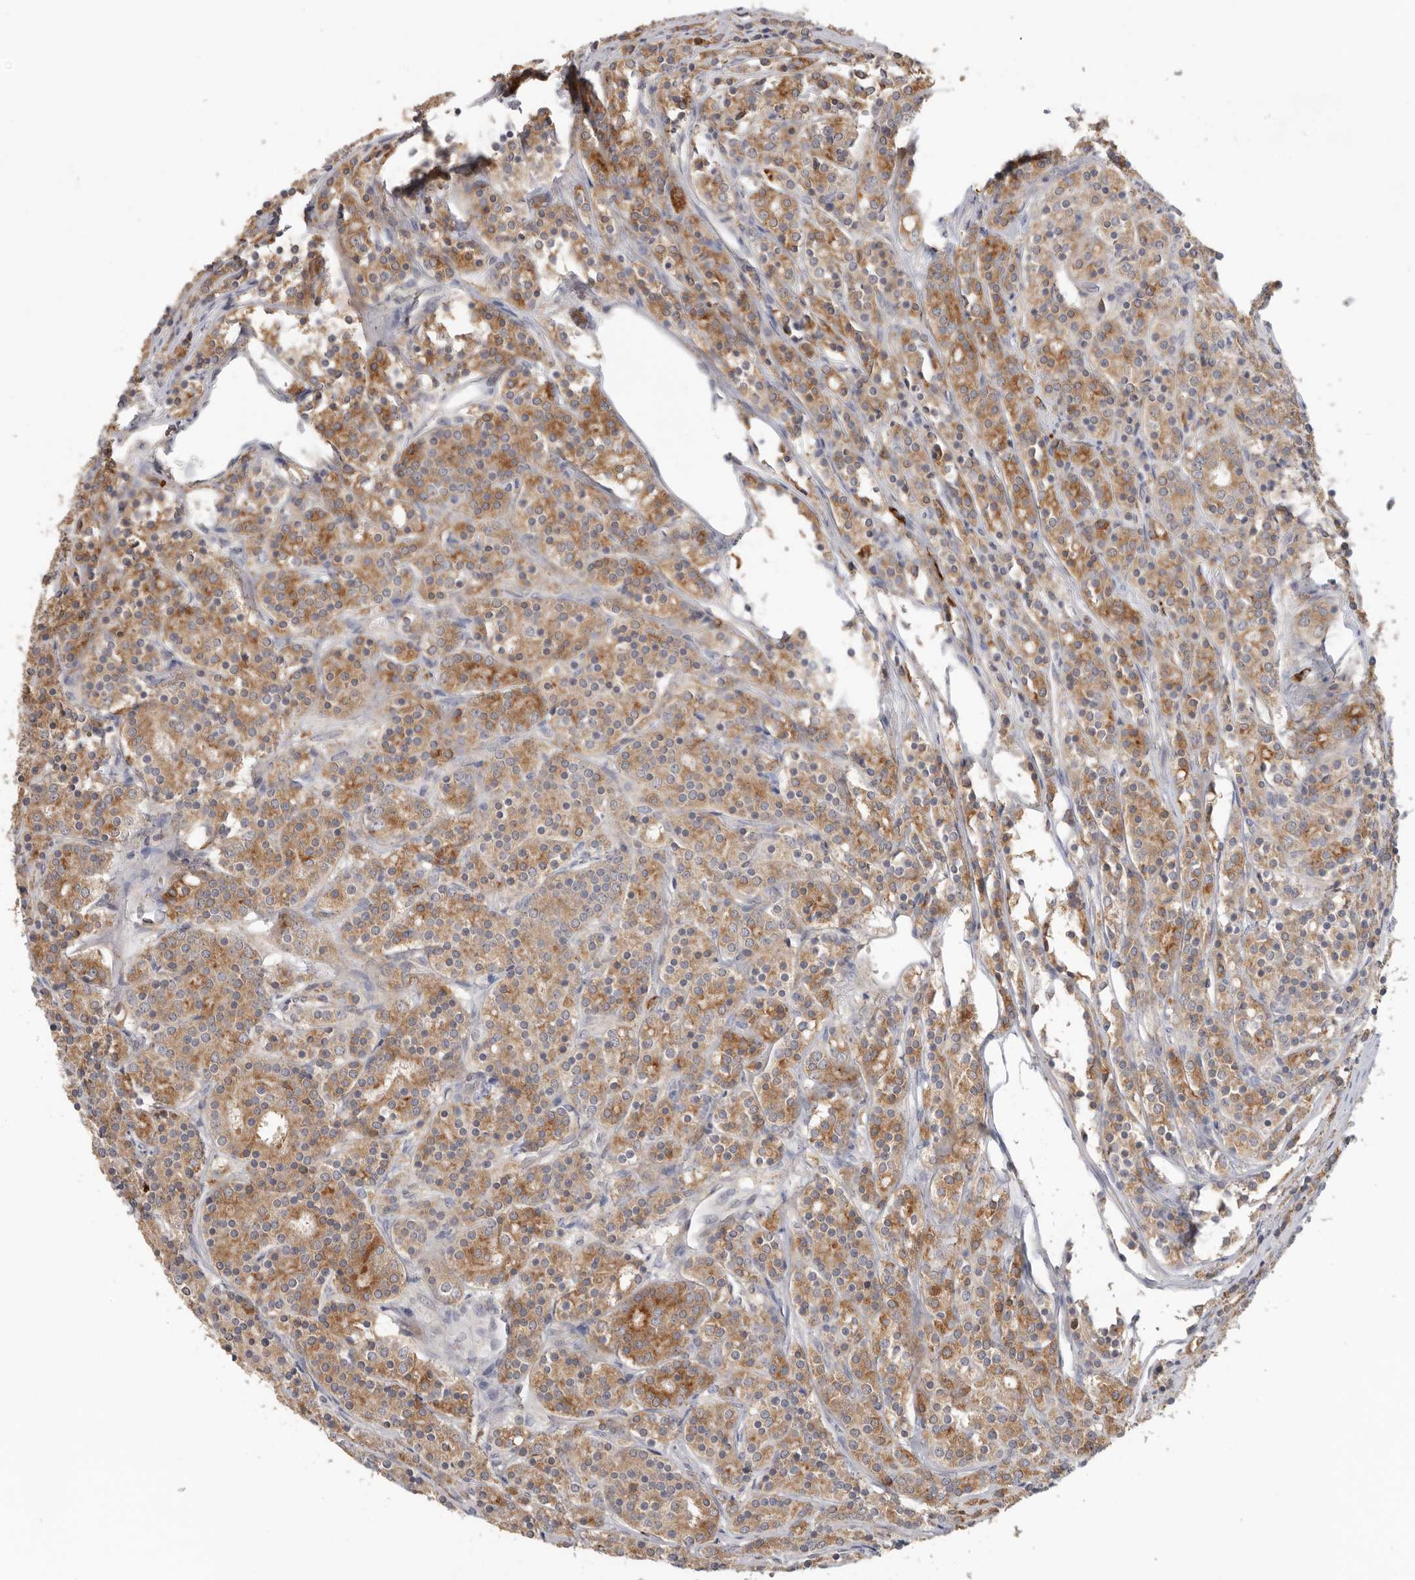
{"staining": {"intensity": "moderate", "quantity": ">75%", "location": "cytoplasmic/membranous"}, "tissue": "prostate cancer", "cell_type": "Tumor cells", "image_type": "cancer", "snomed": [{"axis": "morphology", "description": "Adenocarcinoma, High grade"}, {"axis": "topography", "description": "Prostate"}], "caption": "Immunohistochemistry (IHC) photomicrograph of neoplastic tissue: human prostate cancer (high-grade adenocarcinoma) stained using immunohistochemistry reveals medium levels of moderate protein expression localized specifically in the cytoplasmic/membranous of tumor cells, appearing as a cytoplasmic/membranous brown color.", "gene": "TFRC", "patient": {"sex": "male", "age": 62}}